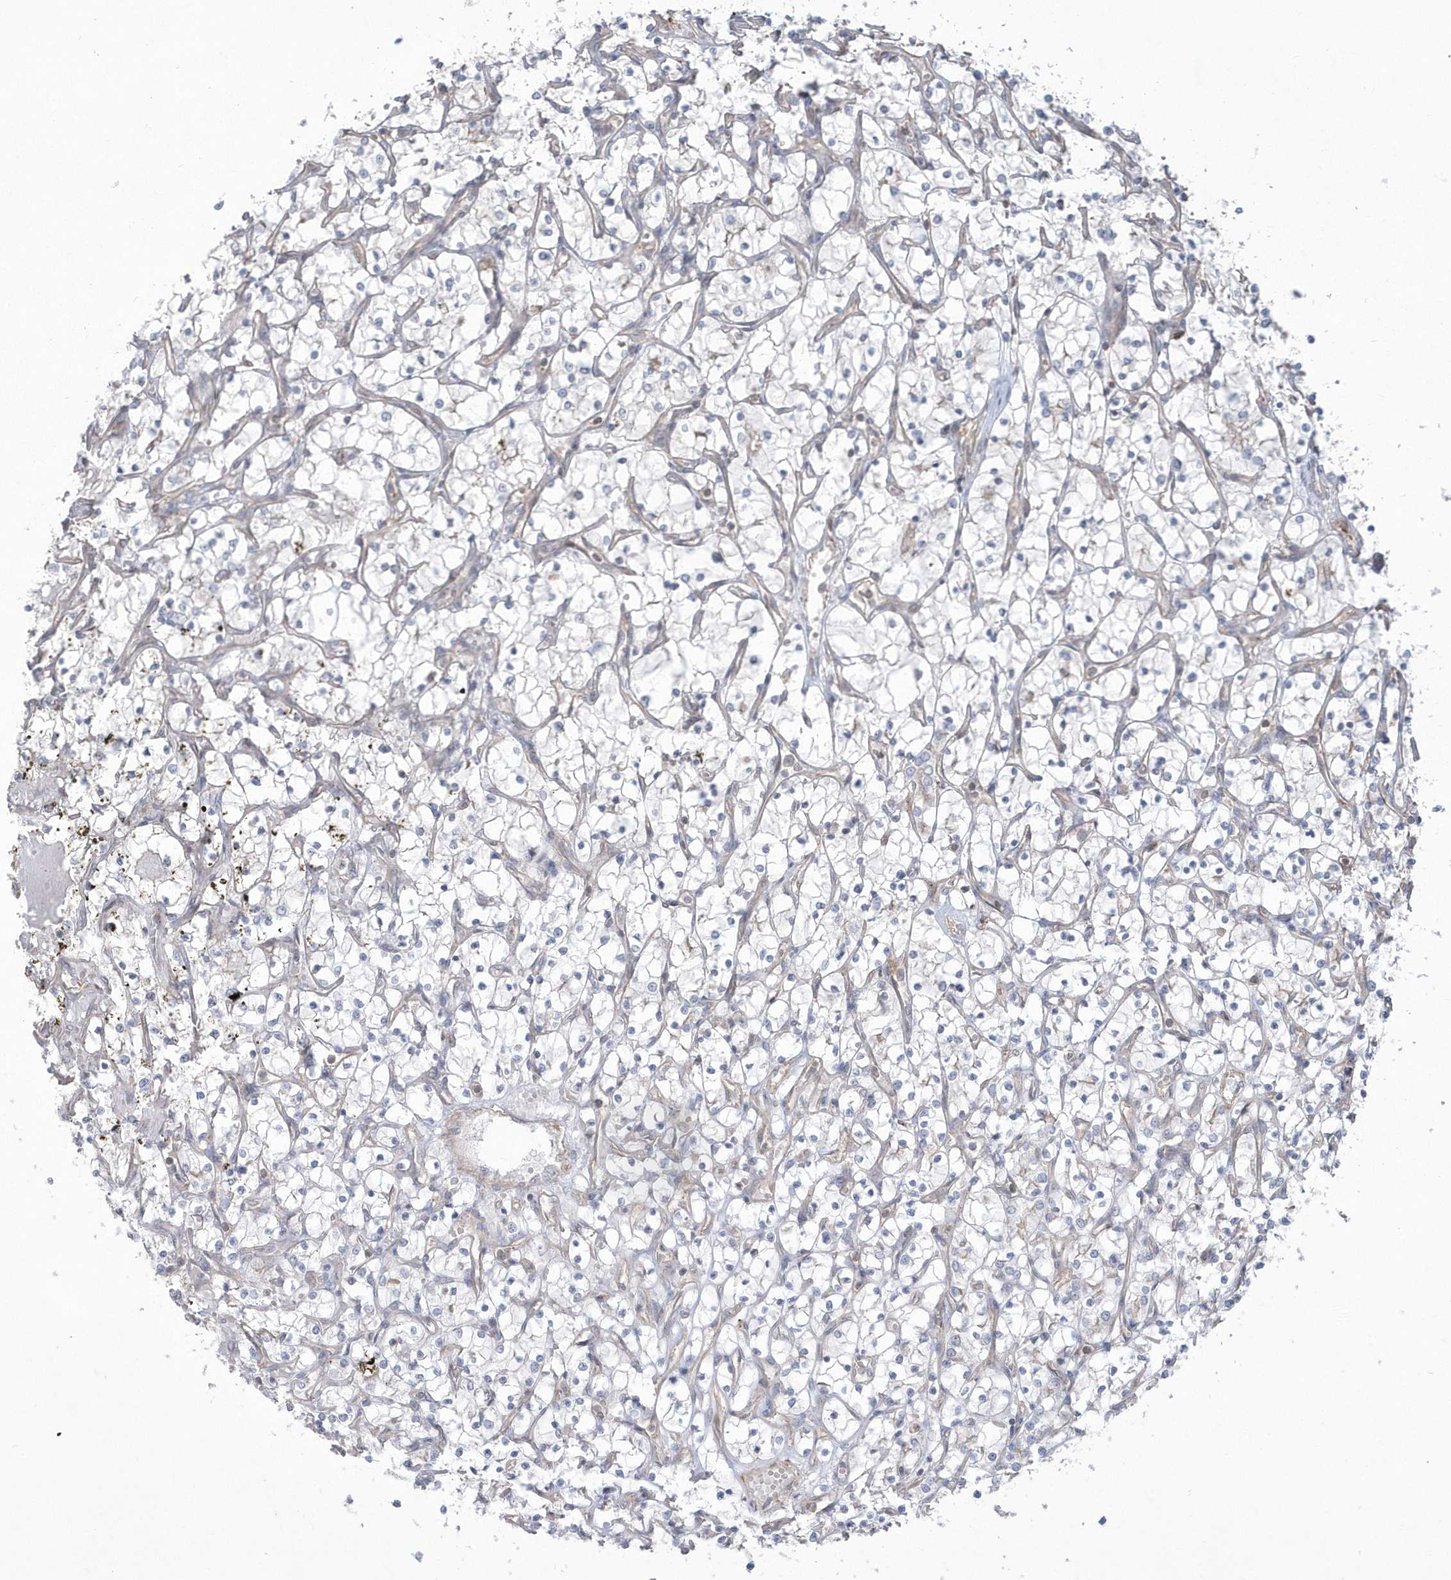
{"staining": {"intensity": "negative", "quantity": "none", "location": "none"}, "tissue": "renal cancer", "cell_type": "Tumor cells", "image_type": "cancer", "snomed": [{"axis": "morphology", "description": "Adenocarcinoma, NOS"}, {"axis": "topography", "description": "Kidney"}], "caption": "Immunohistochemical staining of adenocarcinoma (renal) shows no significant positivity in tumor cells. The staining was performed using DAB (3,3'-diaminobenzidine) to visualize the protein expression in brown, while the nuclei were stained in blue with hematoxylin (Magnification: 20x).", "gene": "ARMC8", "patient": {"sex": "female", "age": 69}}